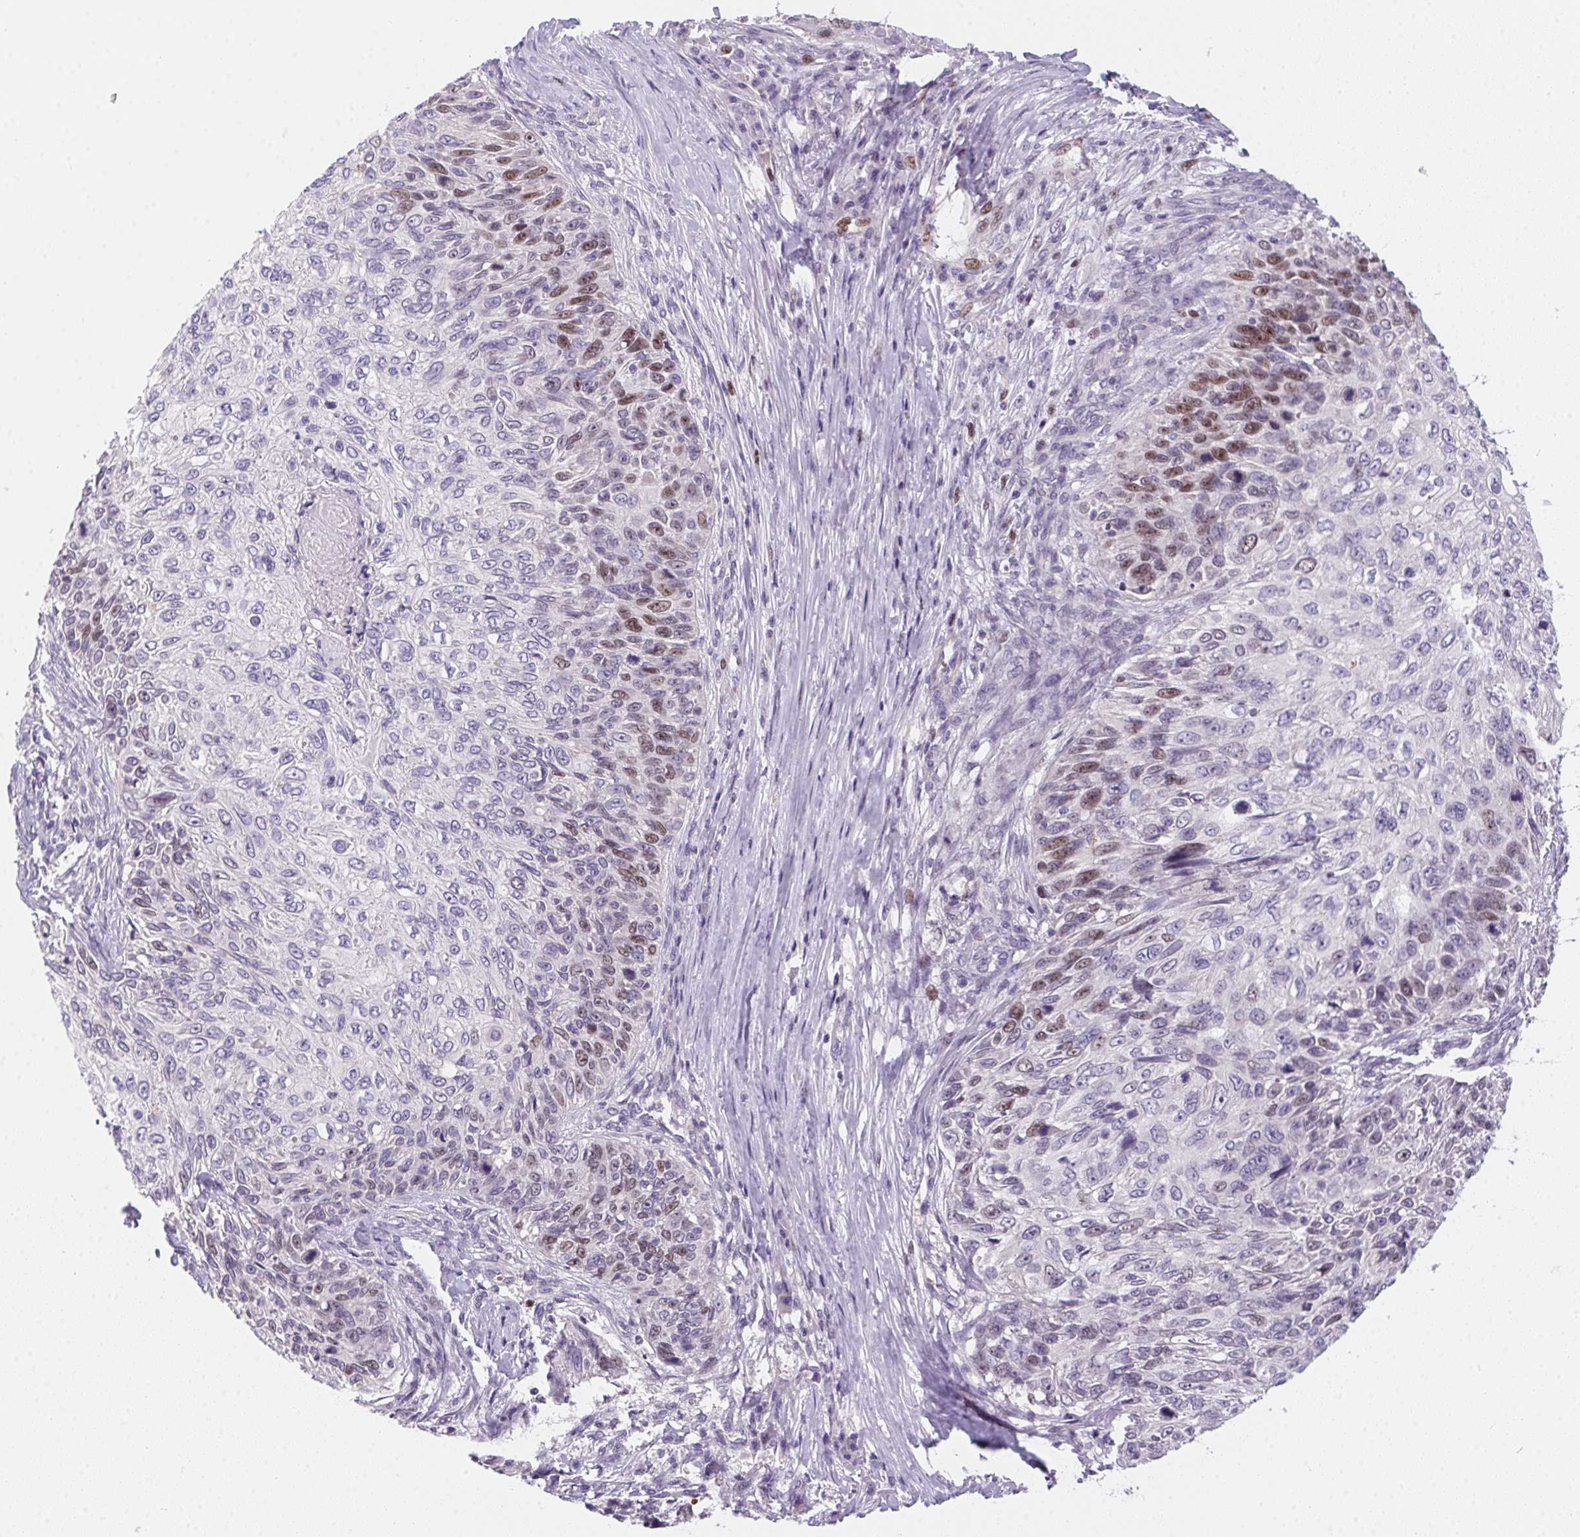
{"staining": {"intensity": "moderate", "quantity": "<25%", "location": "nuclear"}, "tissue": "skin cancer", "cell_type": "Tumor cells", "image_type": "cancer", "snomed": [{"axis": "morphology", "description": "Squamous cell carcinoma, NOS"}, {"axis": "topography", "description": "Skin"}], "caption": "This is a photomicrograph of IHC staining of squamous cell carcinoma (skin), which shows moderate staining in the nuclear of tumor cells.", "gene": "HELLS", "patient": {"sex": "male", "age": 92}}